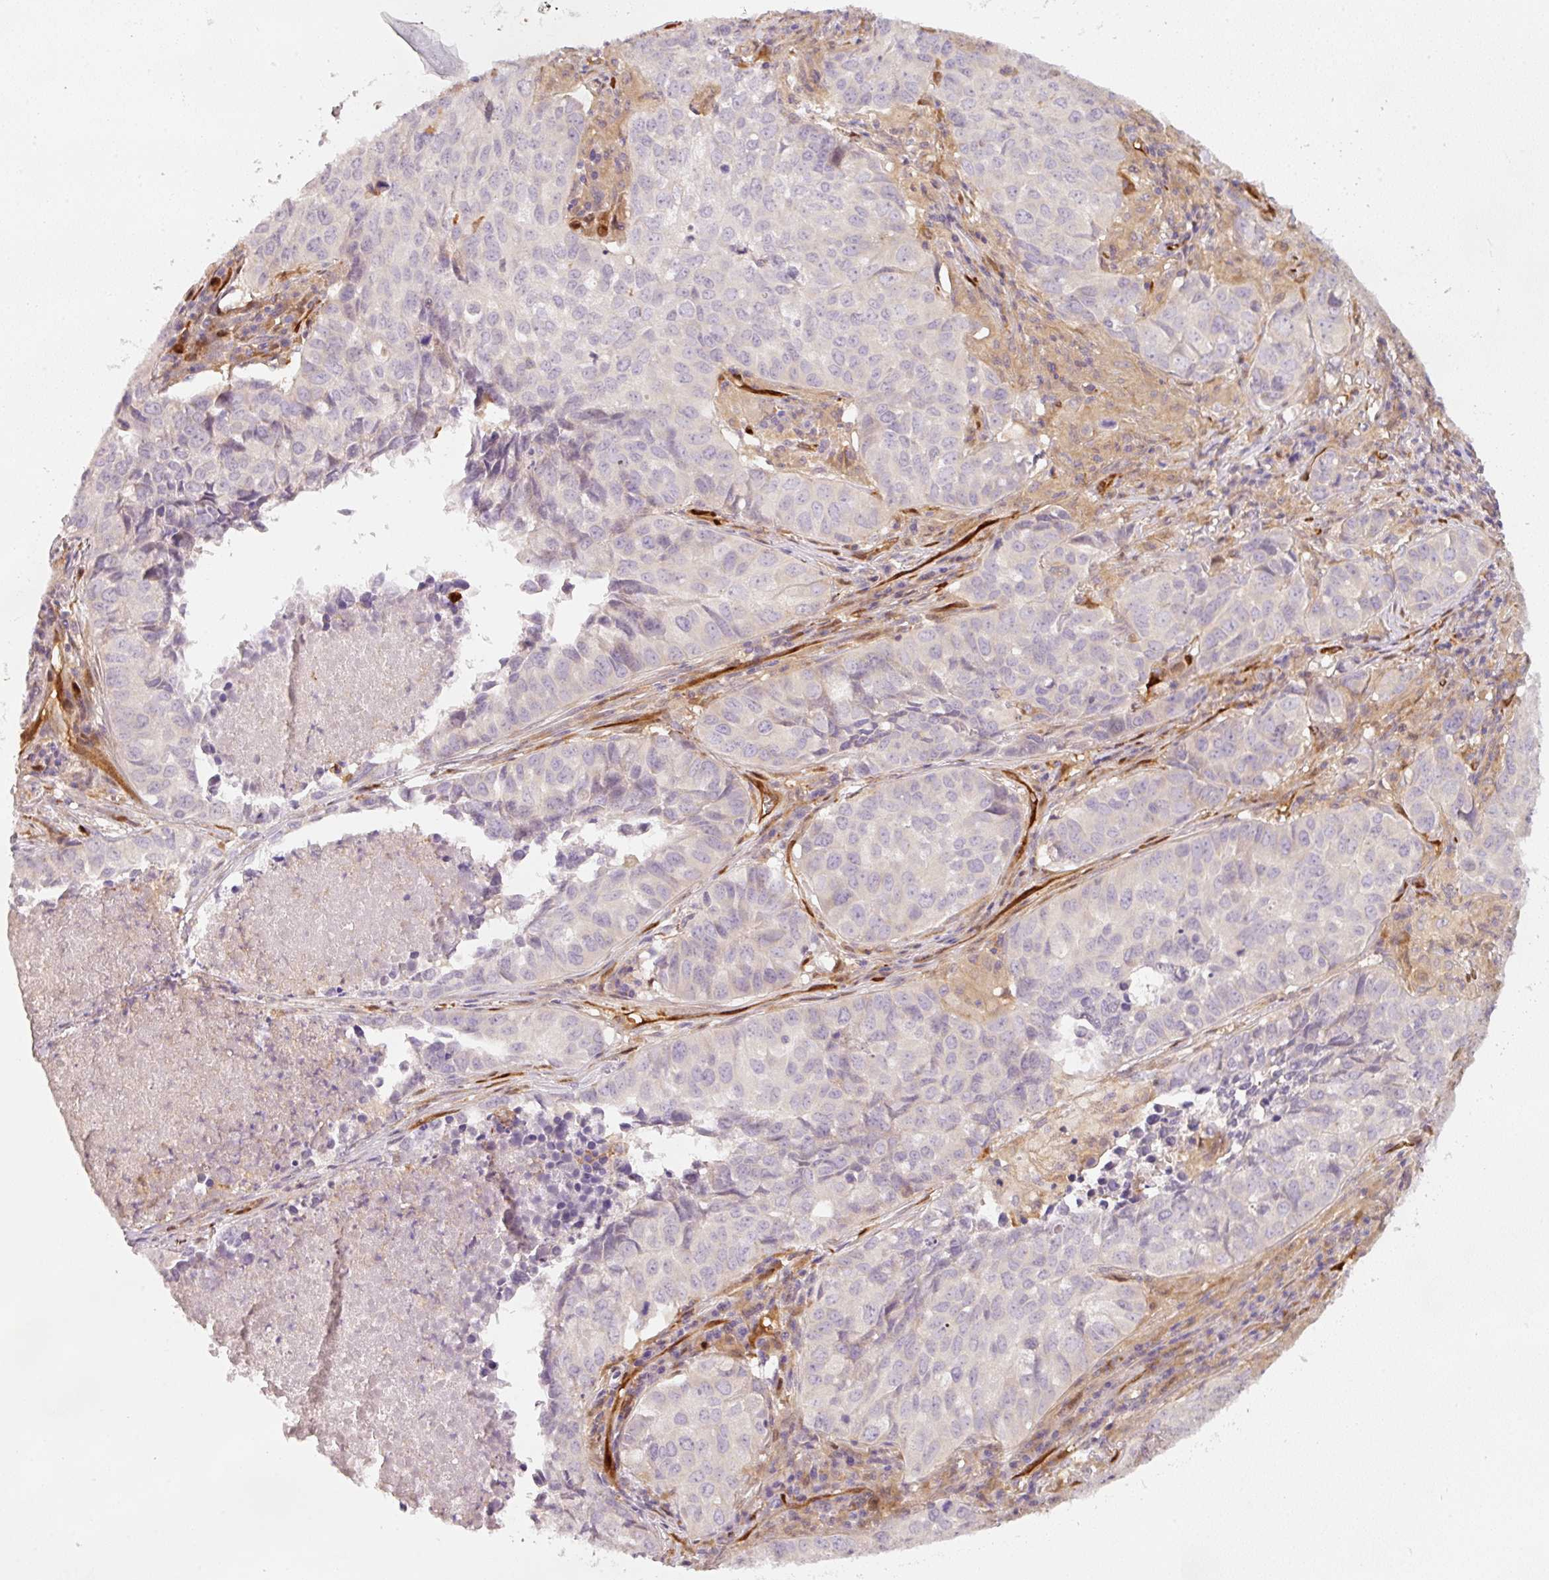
{"staining": {"intensity": "negative", "quantity": "none", "location": "none"}, "tissue": "lung cancer", "cell_type": "Tumor cells", "image_type": "cancer", "snomed": [{"axis": "morphology", "description": "Adenocarcinoma, NOS"}, {"axis": "topography", "description": "Lung"}], "caption": "Lung cancer (adenocarcinoma) stained for a protein using immunohistochemistry (IHC) reveals no positivity tumor cells.", "gene": "IQGAP2", "patient": {"sex": "female", "age": 50}}